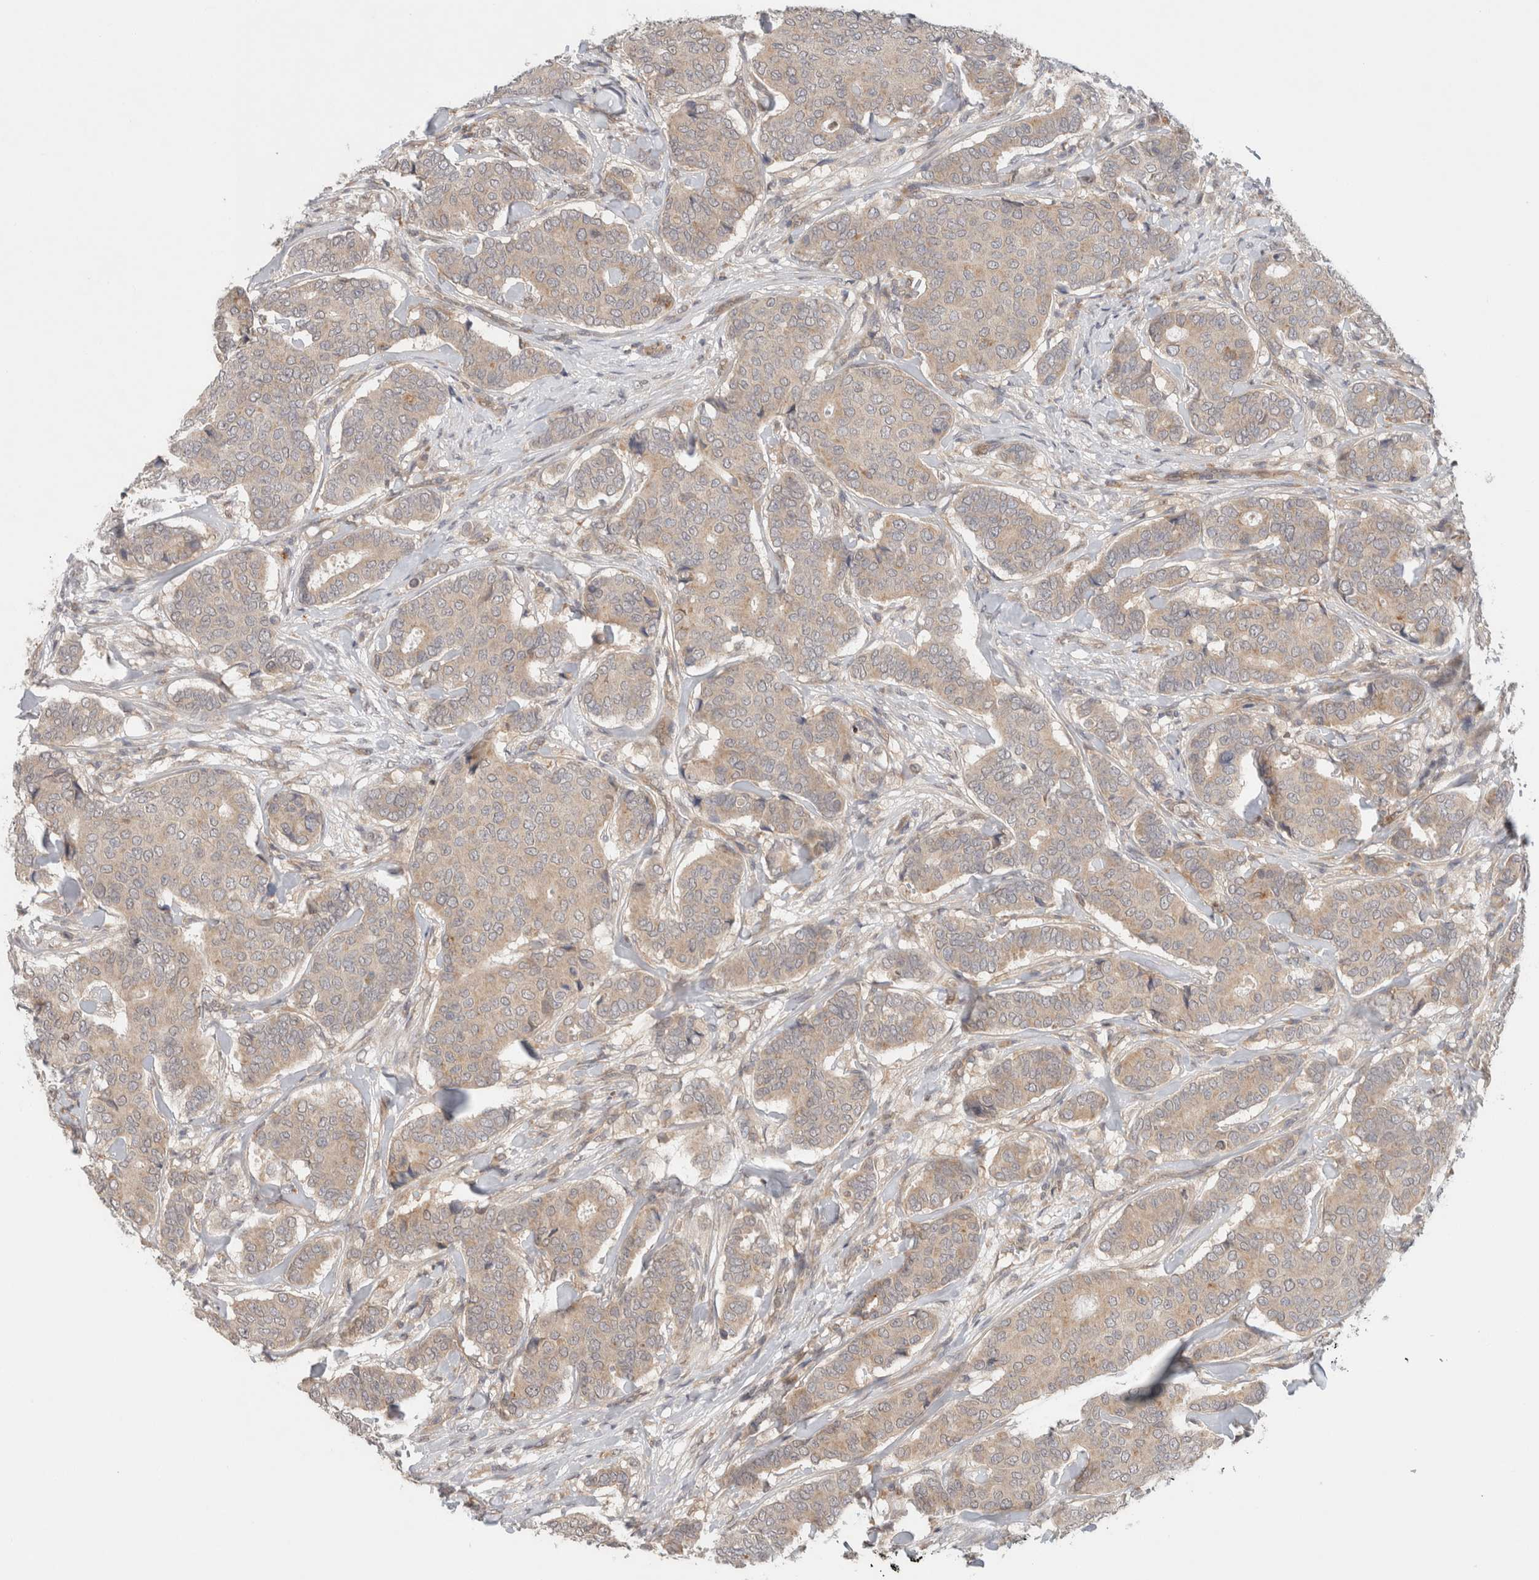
{"staining": {"intensity": "weak", "quantity": "<25%", "location": "cytoplasmic/membranous"}, "tissue": "breast cancer", "cell_type": "Tumor cells", "image_type": "cancer", "snomed": [{"axis": "morphology", "description": "Duct carcinoma"}, {"axis": "topography", "description": "Breast"}], "caption": "This is an immunohistochemistry (IHC) histopathology image of human intraductal carcinoma (breast). There is no positivity in tumor cells.", "gene": "SGK1", "patient": {"sex": "female", "age": 75}}